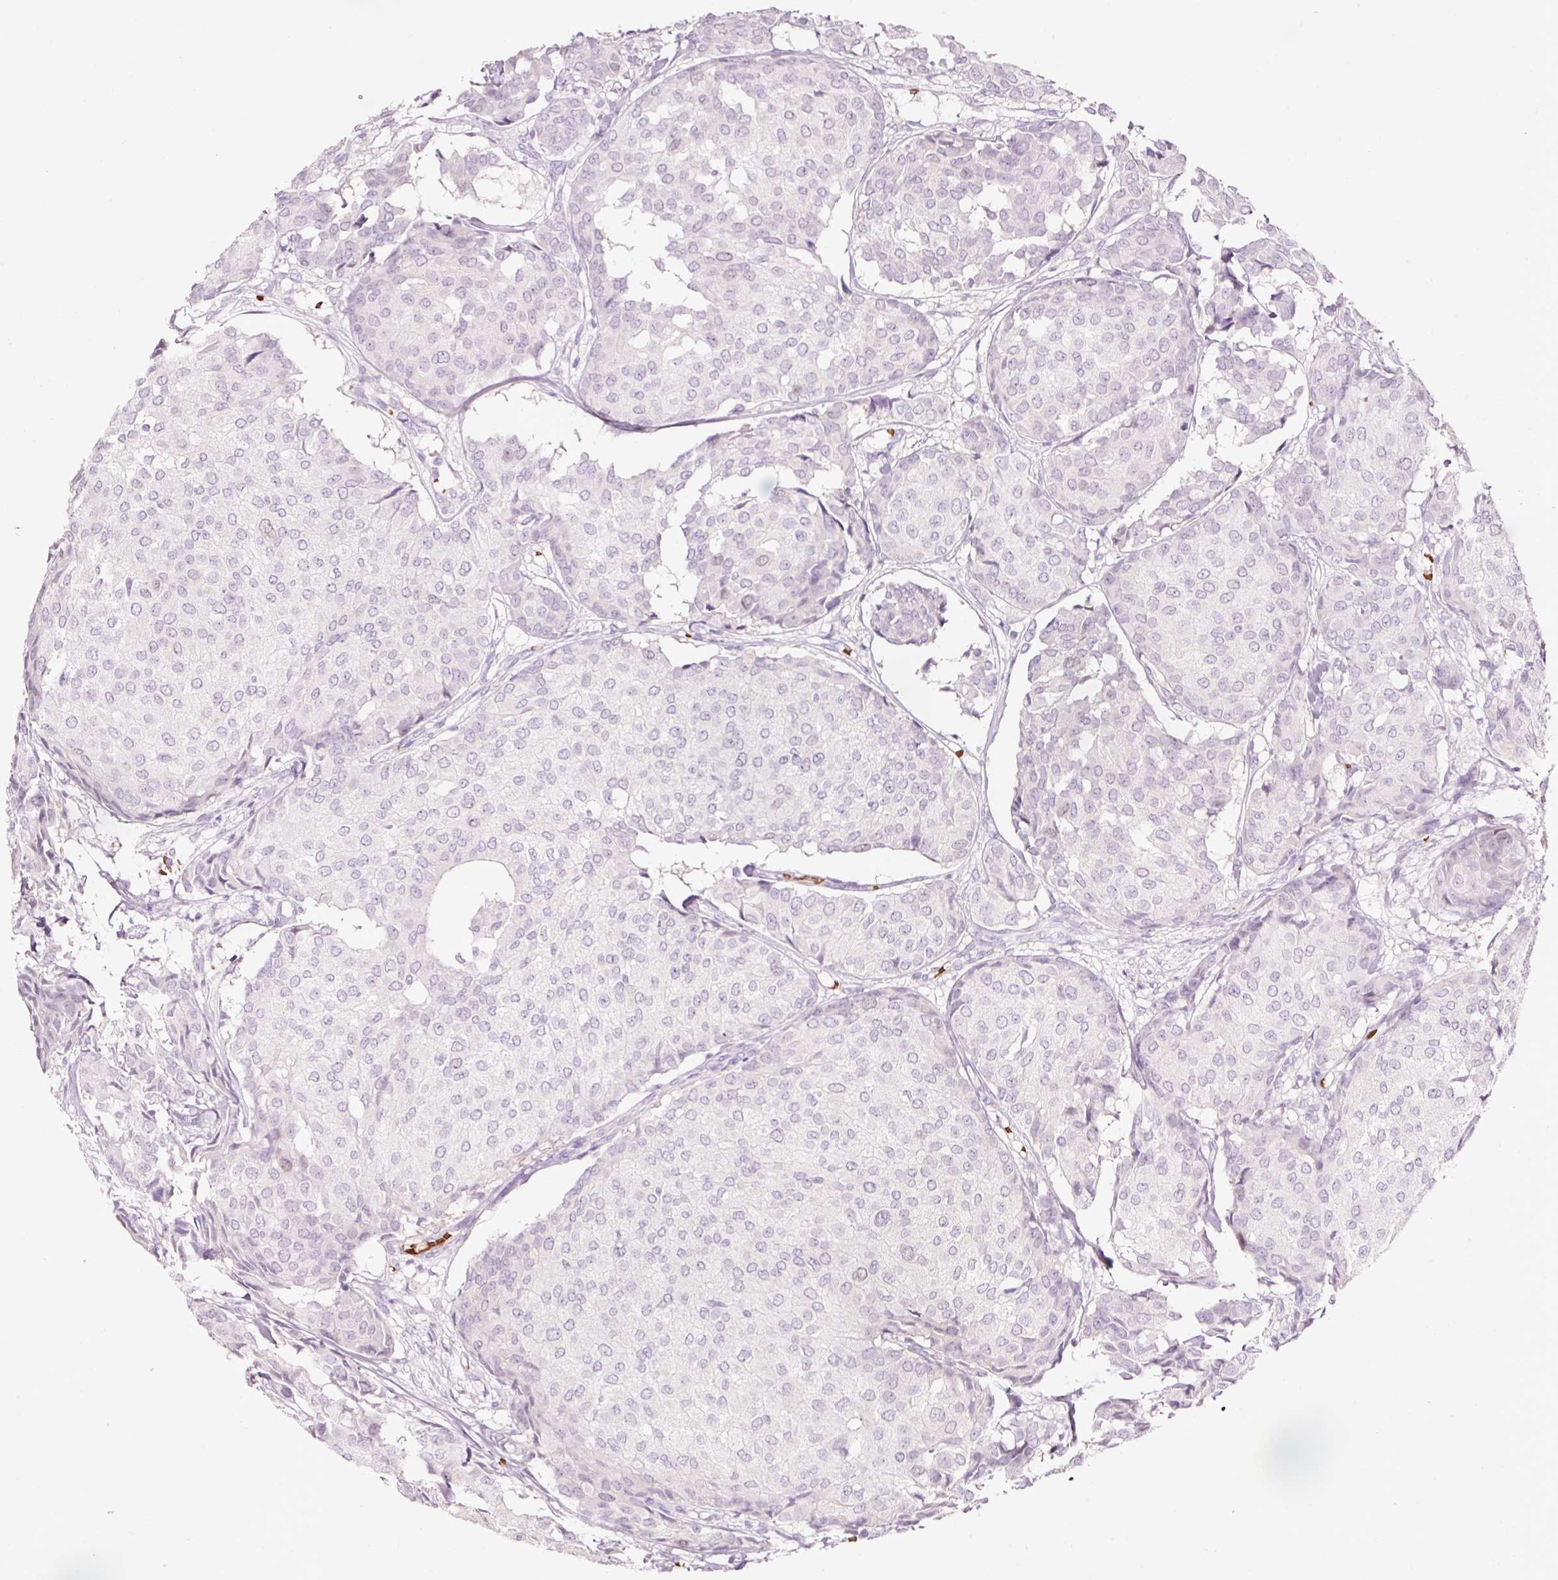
{"staining": {"intensity": "negative", "quantity": "none", "location": "none"}, "tissue": "breast cancer", "cell_type": "Tumor cells", "image_type": "cancer", "snomed": [{"axis": "morphology", "description": "Duct carcinoma"}, {"axis": "topography", "description": "Breast"}], "caption": "Micrograph shows no protein staining in tumor cells of breast cancer tissue.", "gene": "DHRS11", "patient": {"sex": "female", "age": 75}}